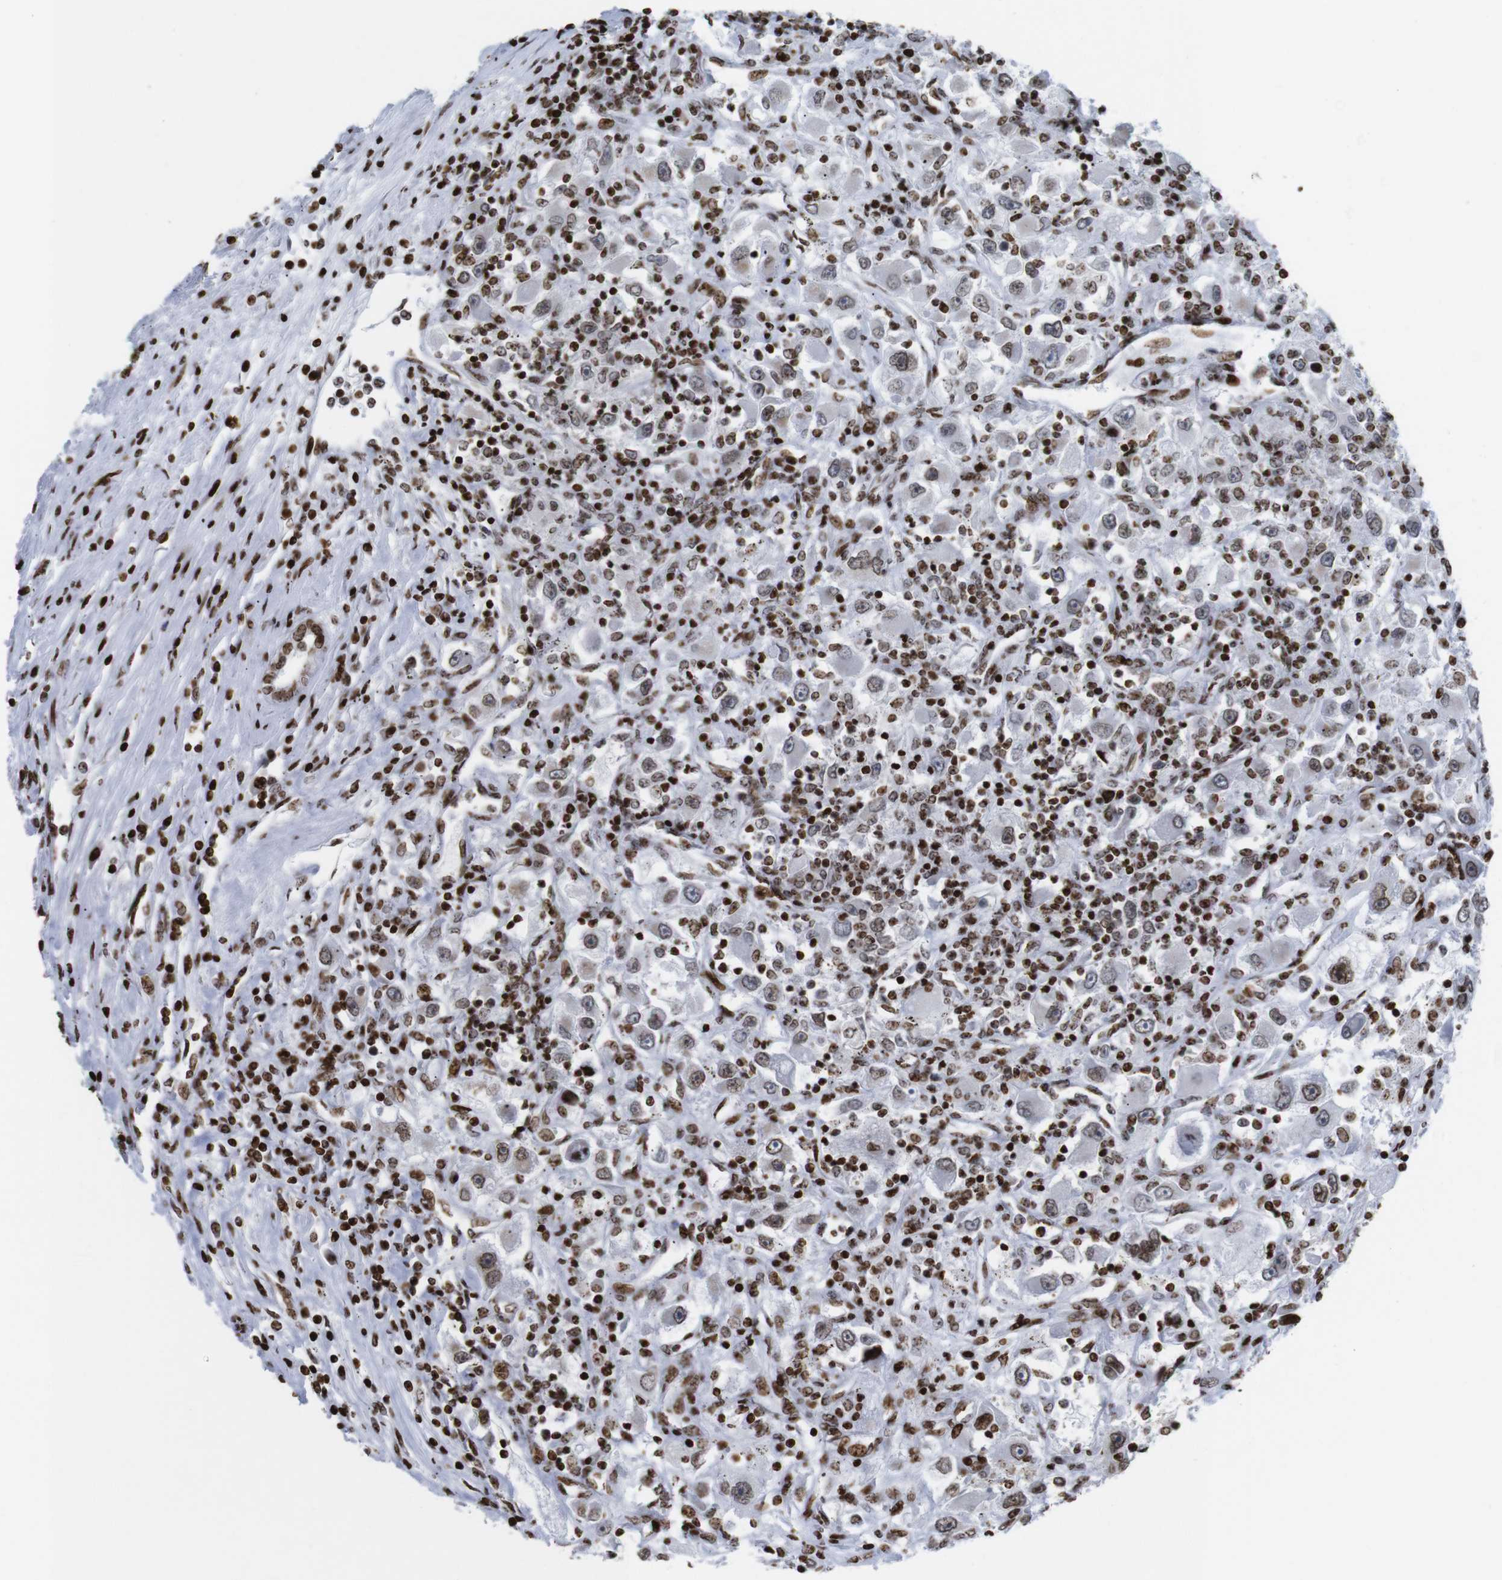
{"staining": {"intensity": "moderate", "quantity": ">75%", "location": "nuclear"}, "tissue": "renal cancer", "cell_type": "Tumor cells", "image_type": "cancer", "snomed": [{"axis": "morphology", "description": "Adenocarcinoma, NOS"}, {"axis": "topography", "description": "Kidney"}], "caption": "About >75% of tumor cells in adenocarcinoma (renal) show moderate nuclear protein positivity as visualized by brown immunohistochemical staining.", "gene": "H1-4", "patient": {"sex": "female", "age": 52}}